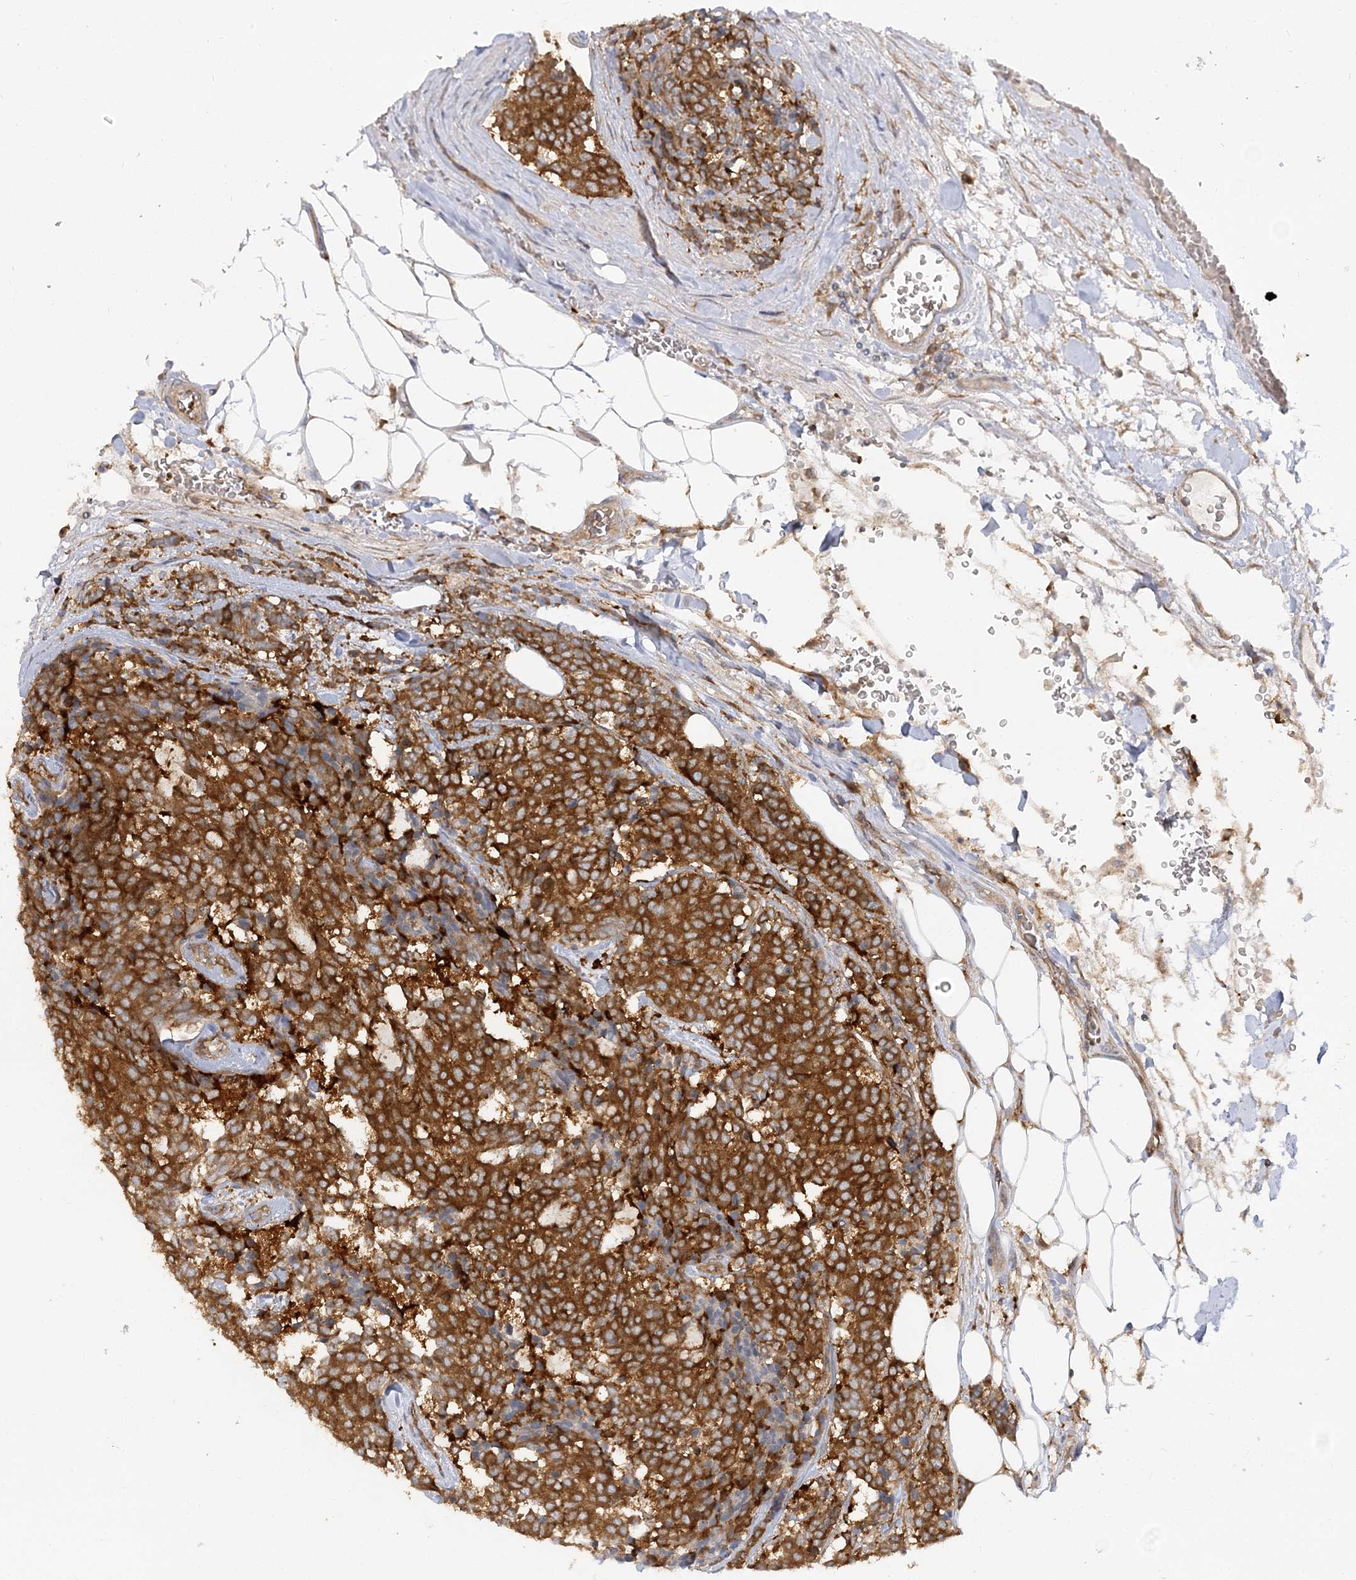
{"staining": {"intensity": "strong", "quantity": ">75%", "location": "cytoplasmic/membranous"}, "tissue": "carcinoid", "cell_type": "Tumor cells", "image_type": "cancer", "snomed": [{"axis": "morphology", "description": "Carcinoid, malignant, NOS"}, {"axis": "topography", "description": "Pancreas"}], "caption": "Immunohistochemical staining of carcinoid exhibits high levels of strong cytoplasmic/membranous staining in about >75% of tumor cells. The staining was performed using DAB (3,3'-diaminobenzidine) to visualize the protein expression in brown, while the nuclei were stained in blue with hematoxylin (Magnification: 20x).", "gene": "STAM", "patient": {"sex": "female", "age": 54}}